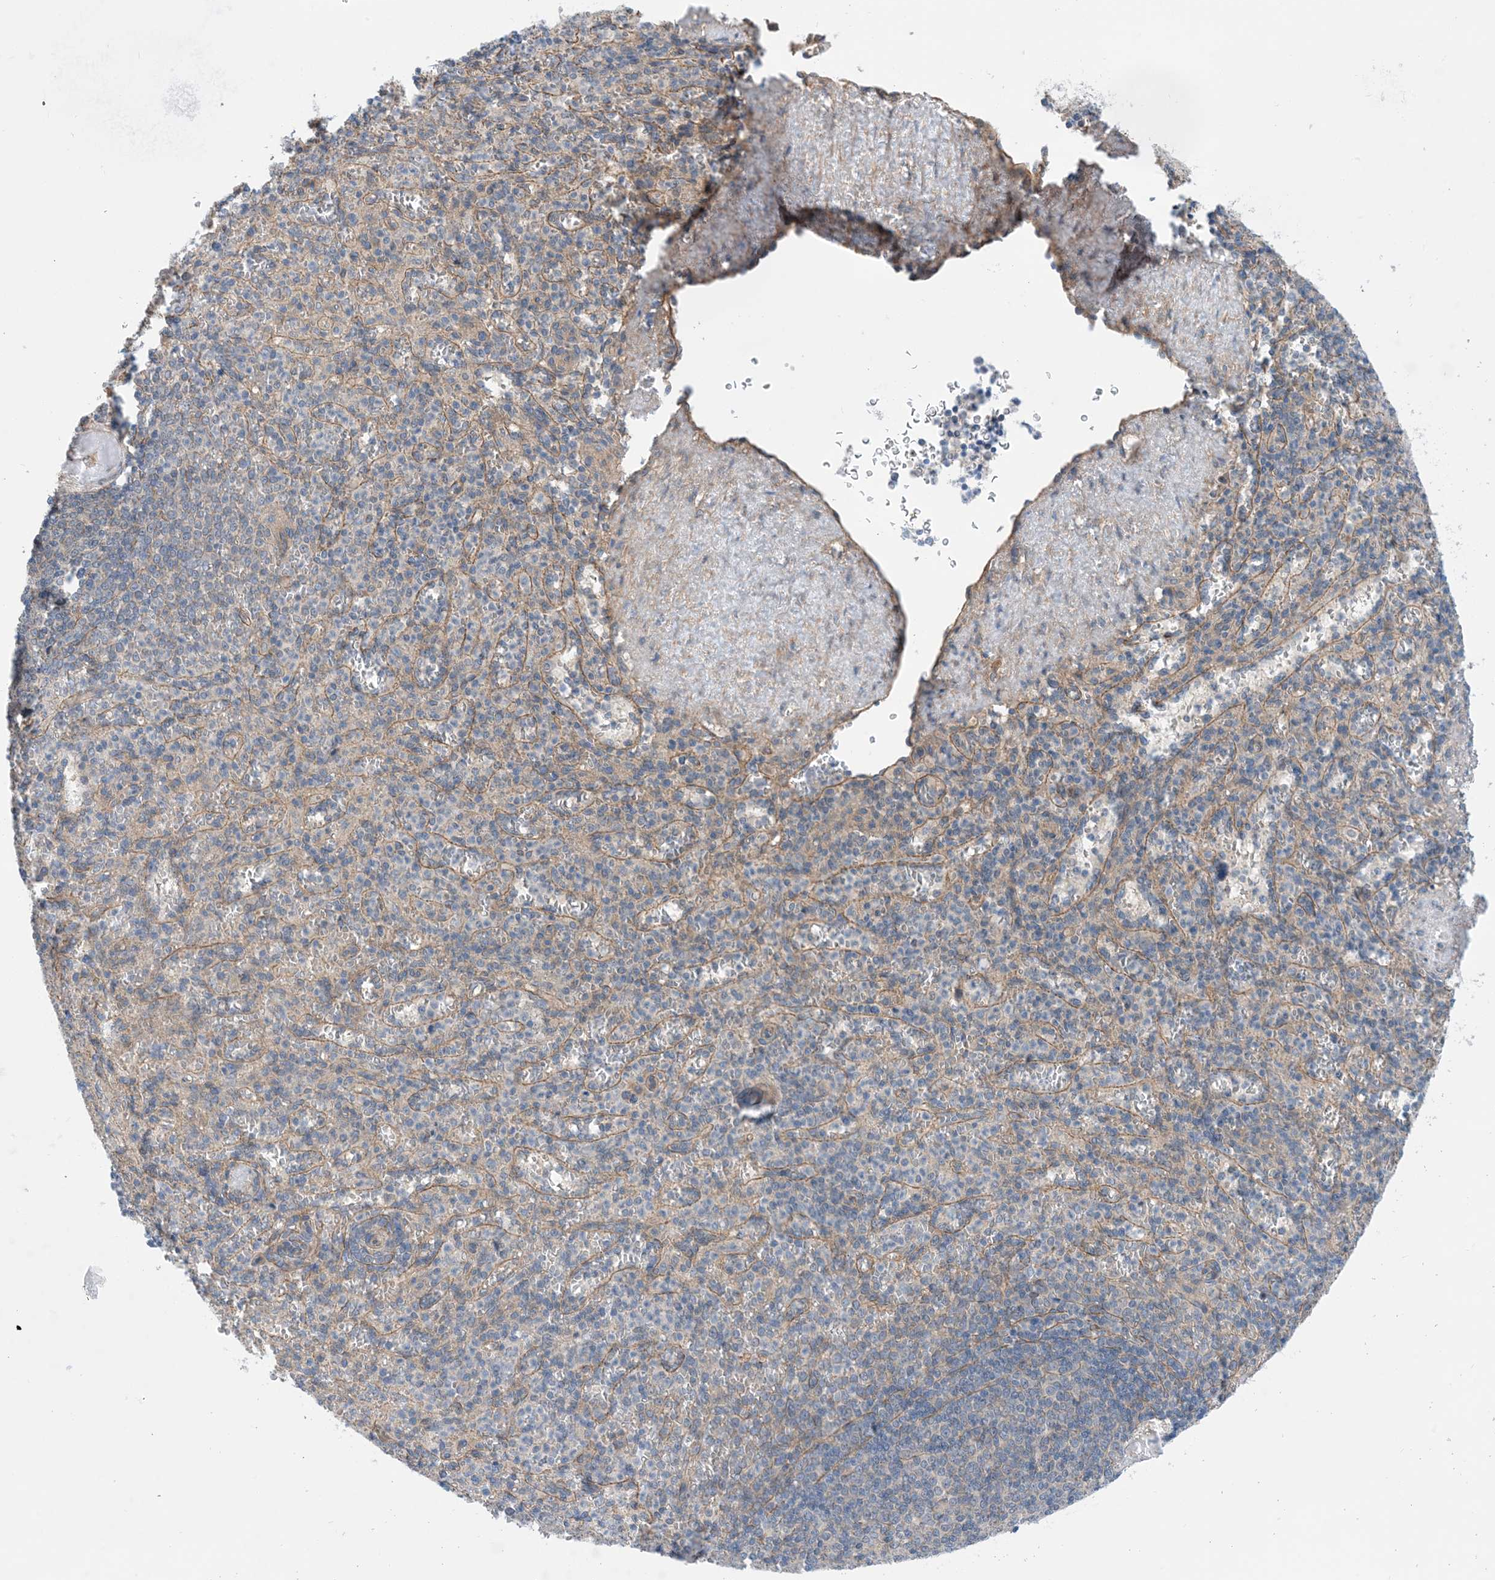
{"staining": {"intensity": "weak", "quantity": "<25%", "location": "cytoplasmic/membranous"}, "tissue": "spleen", "cell_type": "Cells in red pulp", "image_type": "normal", "snomed": [{"axis": "morphology", "description": "Normal tissue, NOS"}, {"axis": "topography", "description": "Spleen"}], "caption": "Immunohistochemical staining of normal spleen shows no significant staining in cells in red pulp.", "gene": "EHBP1", "patient": {"sex": "female", "age": 74}}